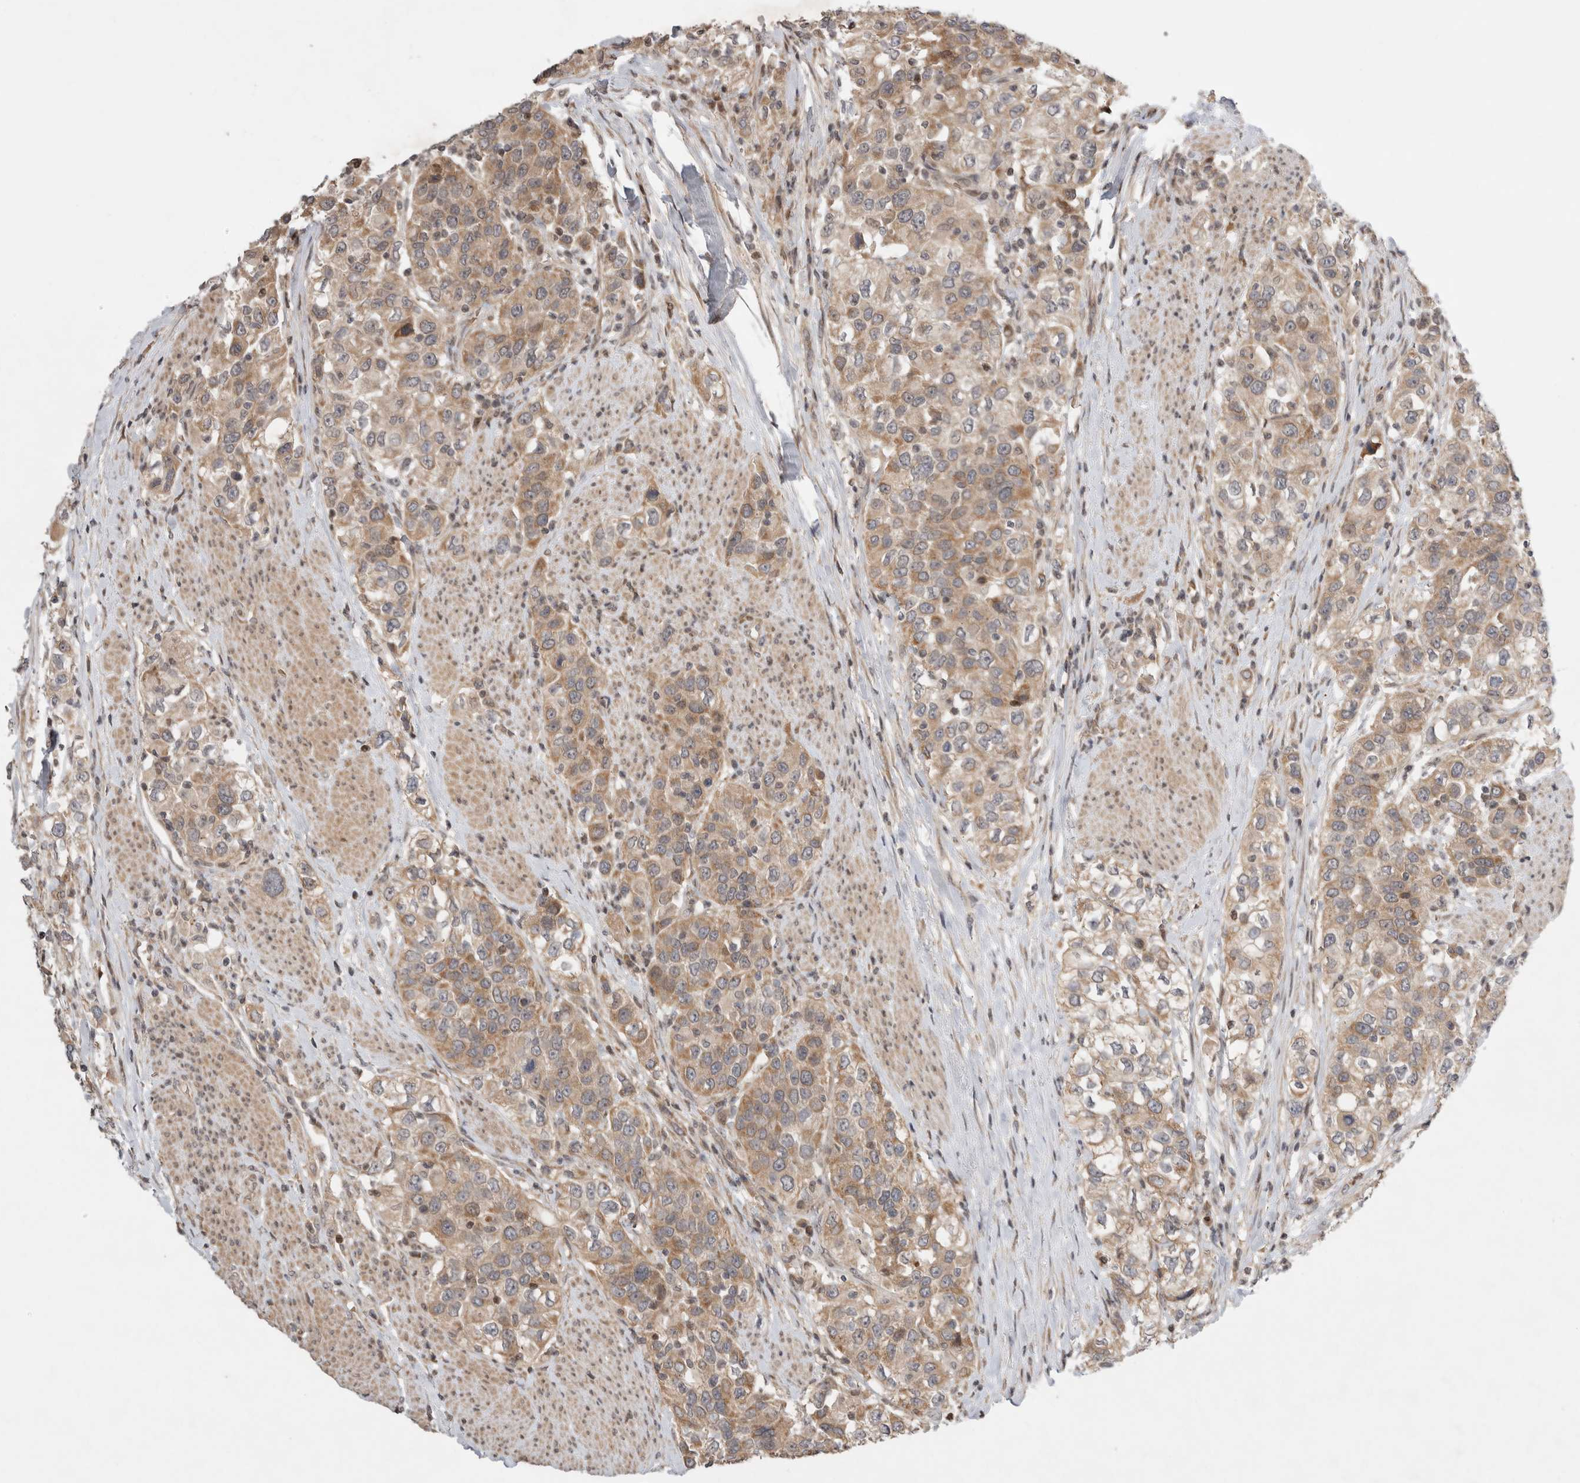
{"staining": {"intensity": "moderate", "quantity": ">75%", "location": "cytoplasmic/membranous"}, "tissue": "urothelial cancer", "cell_type": "Tumor cells", "image_type": "cancer", "snomed": [{"axis": "morphology", "description": "Urothelial carcinoma, High grade"}, {"axis": "topography", "description": "Urinary bladder"}], "caption": "Human urothelial cancer stained with a protein marker reveals moderate staining in tumor cells.", "gene": "EIF2AK1", "patient": {"sex": "female", "age": 80}}